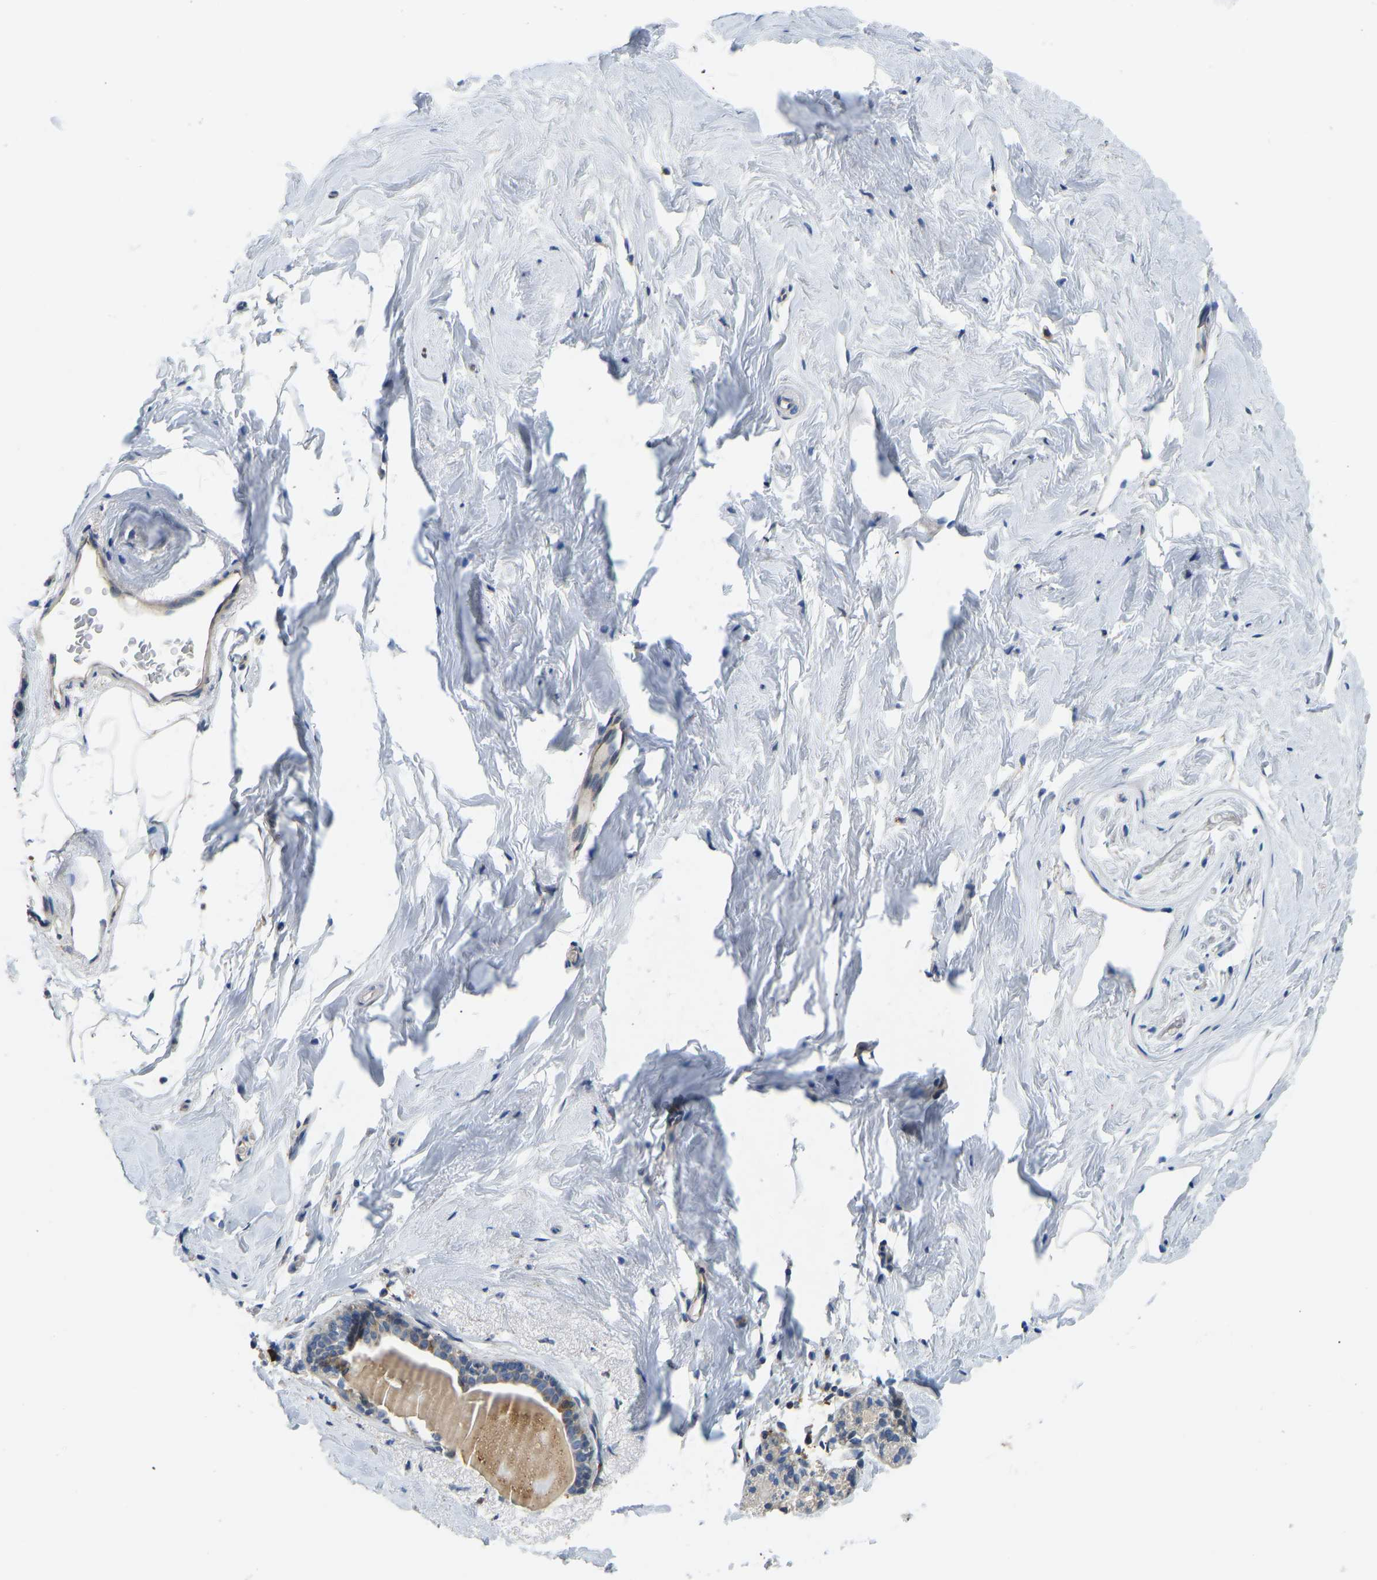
{"staining": {"intensity": "negative", "quantity": "none", "location": "none"}, "tissue": "breast", "cell_type": "Adipocytes", "image_type": "normal", "snomed": [{"axis": "morphology", "description": "Normal tissue, NOS"}, {"axis": "topography", "description": "Breast"}], "caption": "Immunohistochemistry of benign breast exhibits no positivity in adipocytes. The staining was performed using DAB to visualize the protein expression in brown, while the nuclei were stained in blue with hematoxylin (Magnification: 20x).", "gene": "RBP1", "patient": {"sex": "female", "age": 62}}